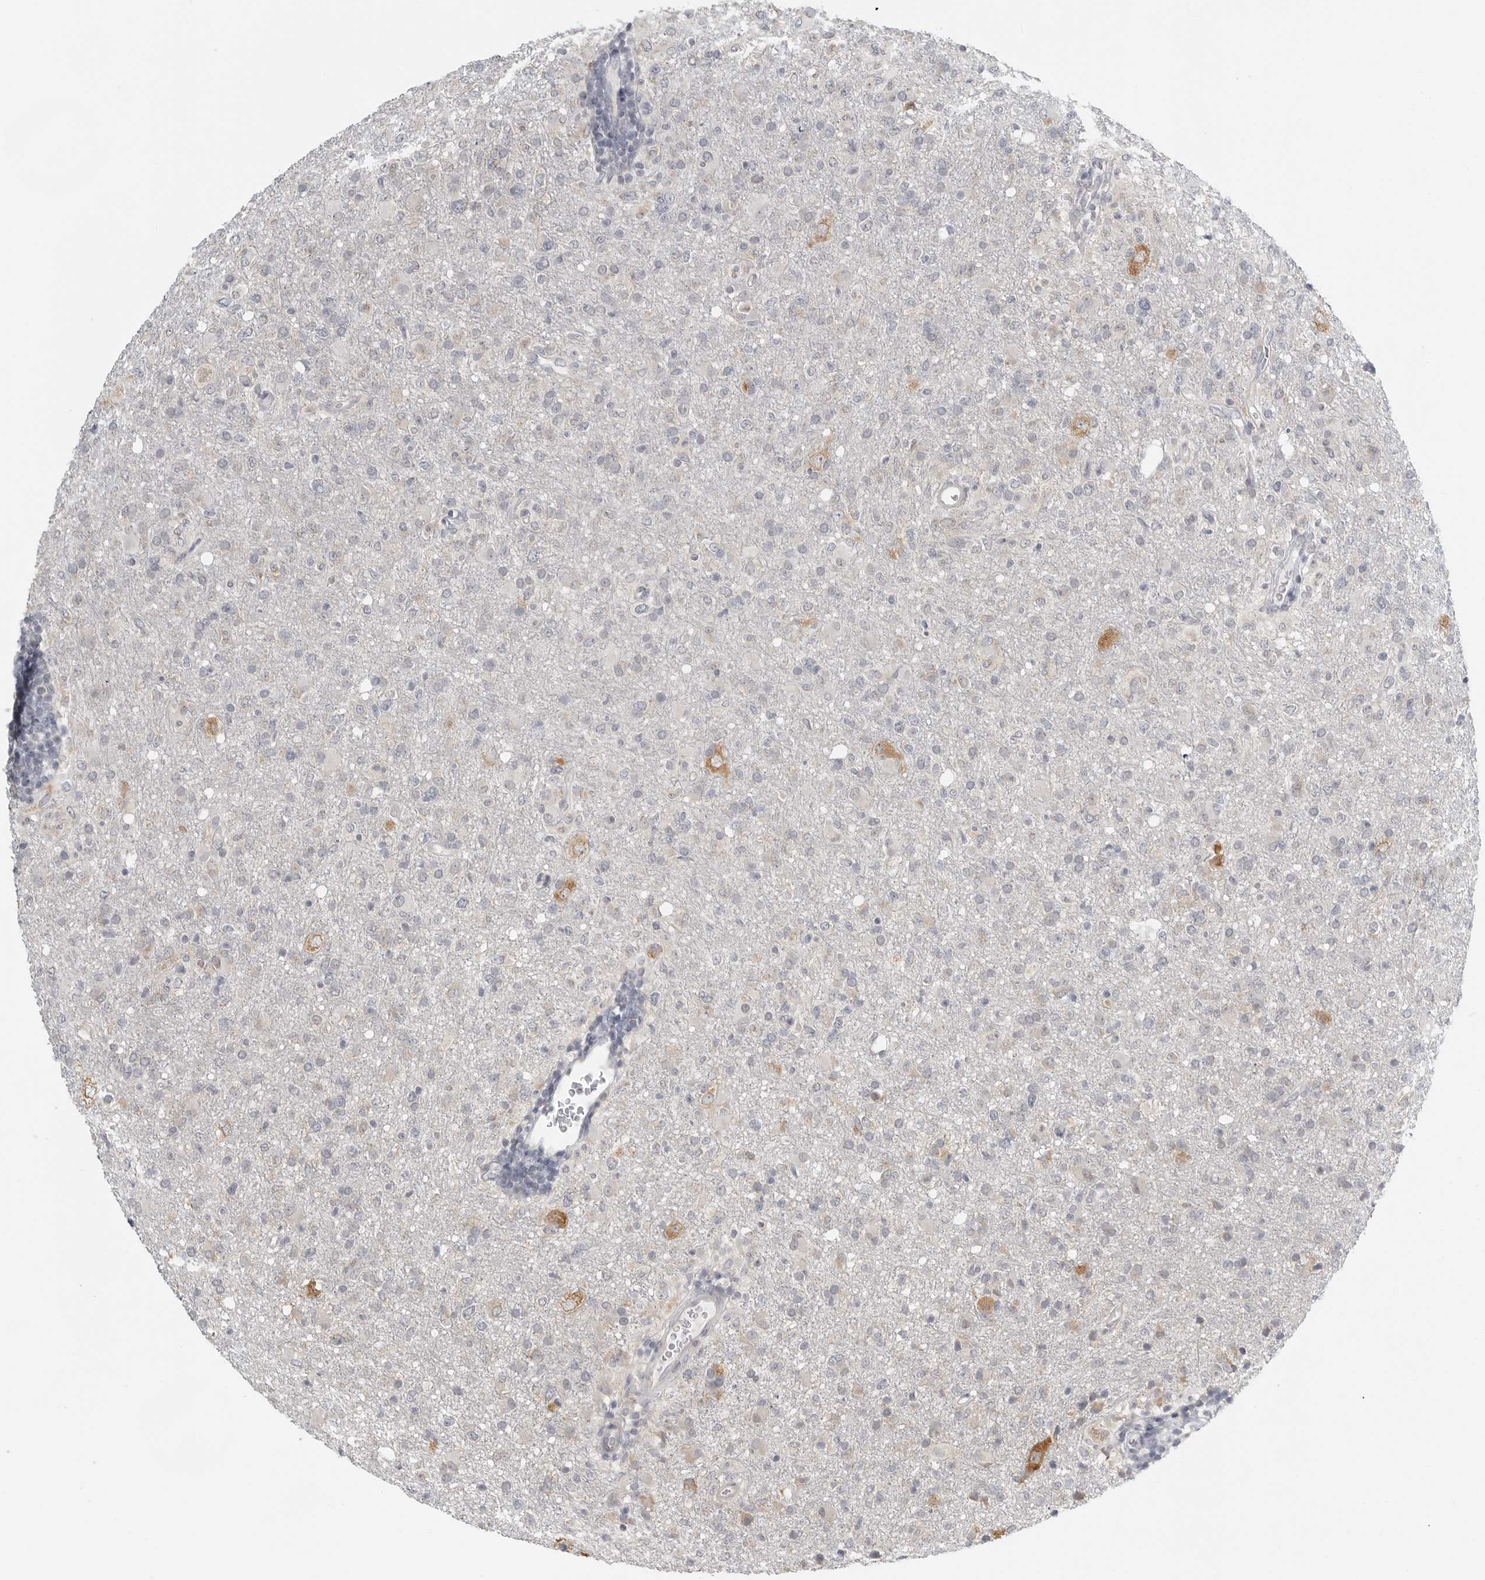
{"staining": {"intensity": "negative", "quantity": "none", "location": "none"}, "tissue": "glioma", "cell_type": "Tumor cells", "image_type": "cancer", "snomed": [{"axis": "morphology", "description": "Glioma, malignant, High grade"}, {"axis": "topography", "description": "Brain"}], "caption": "Glioma stained for a protein using immunohistochemistry (IHC) shows no staining tumor cells.", "gene": "IL12RB2", "patient": {"sex": "female", "age": 57}}